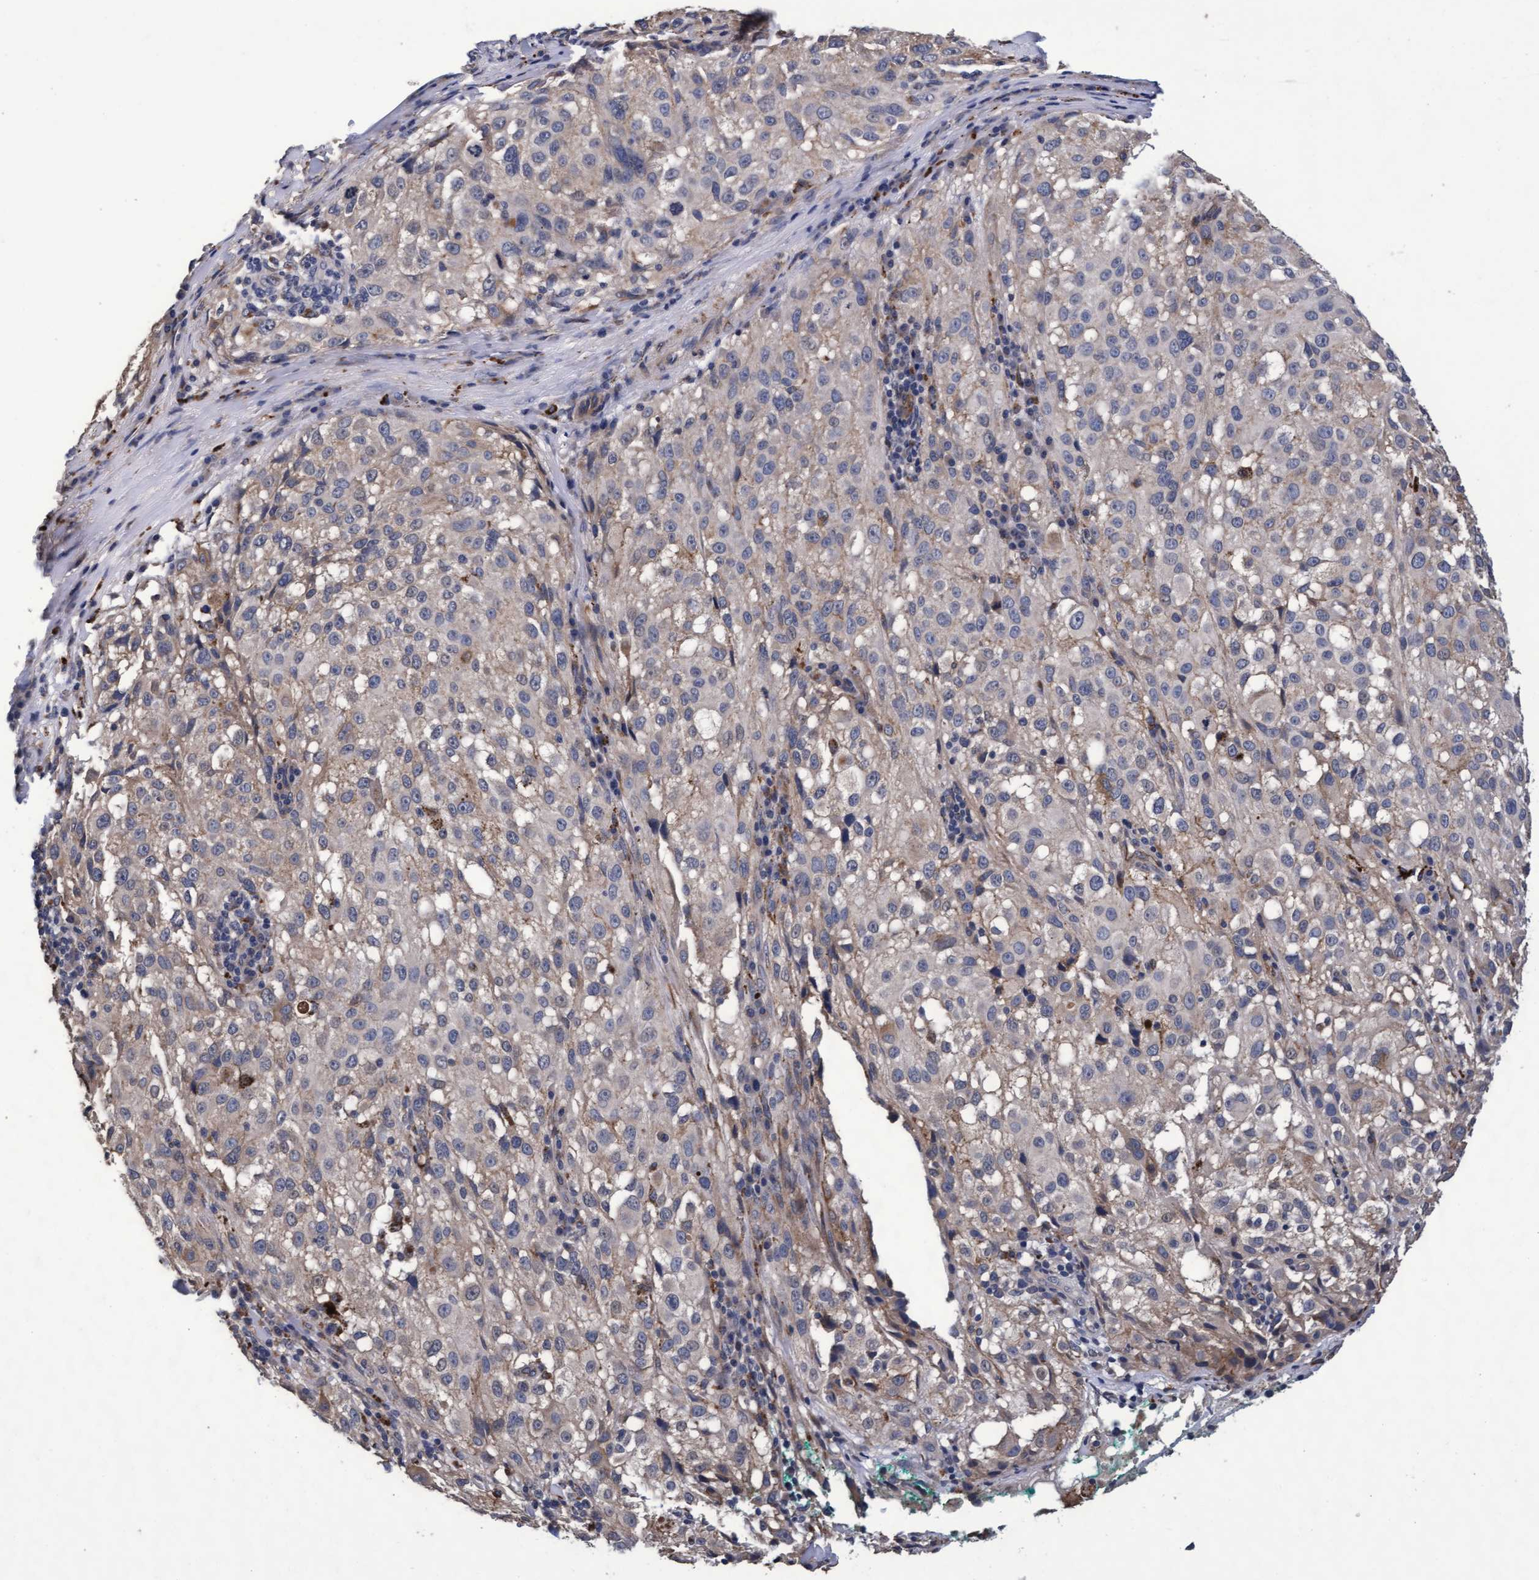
{"staining": {"intensity": "negative", "quantity": "none", "location": "none"}, "tissue": "melanoma", "cell_type": "Tumor cells", "image_type": "cancer", "snomed": [{"axis": "morphology", "description": "Necrosis, NOS"}, {"axis": "morphology", "description": "Malignant melanoma, NOS"}, {"axis": "topography", "description": "Skin"}], "caption": "This is an immunohistochemistry (IHC) image of melanoma. There is no positivity in tumor cells.", "gene": "CPQ", "patient": {"sex": "female", "age": 87}}